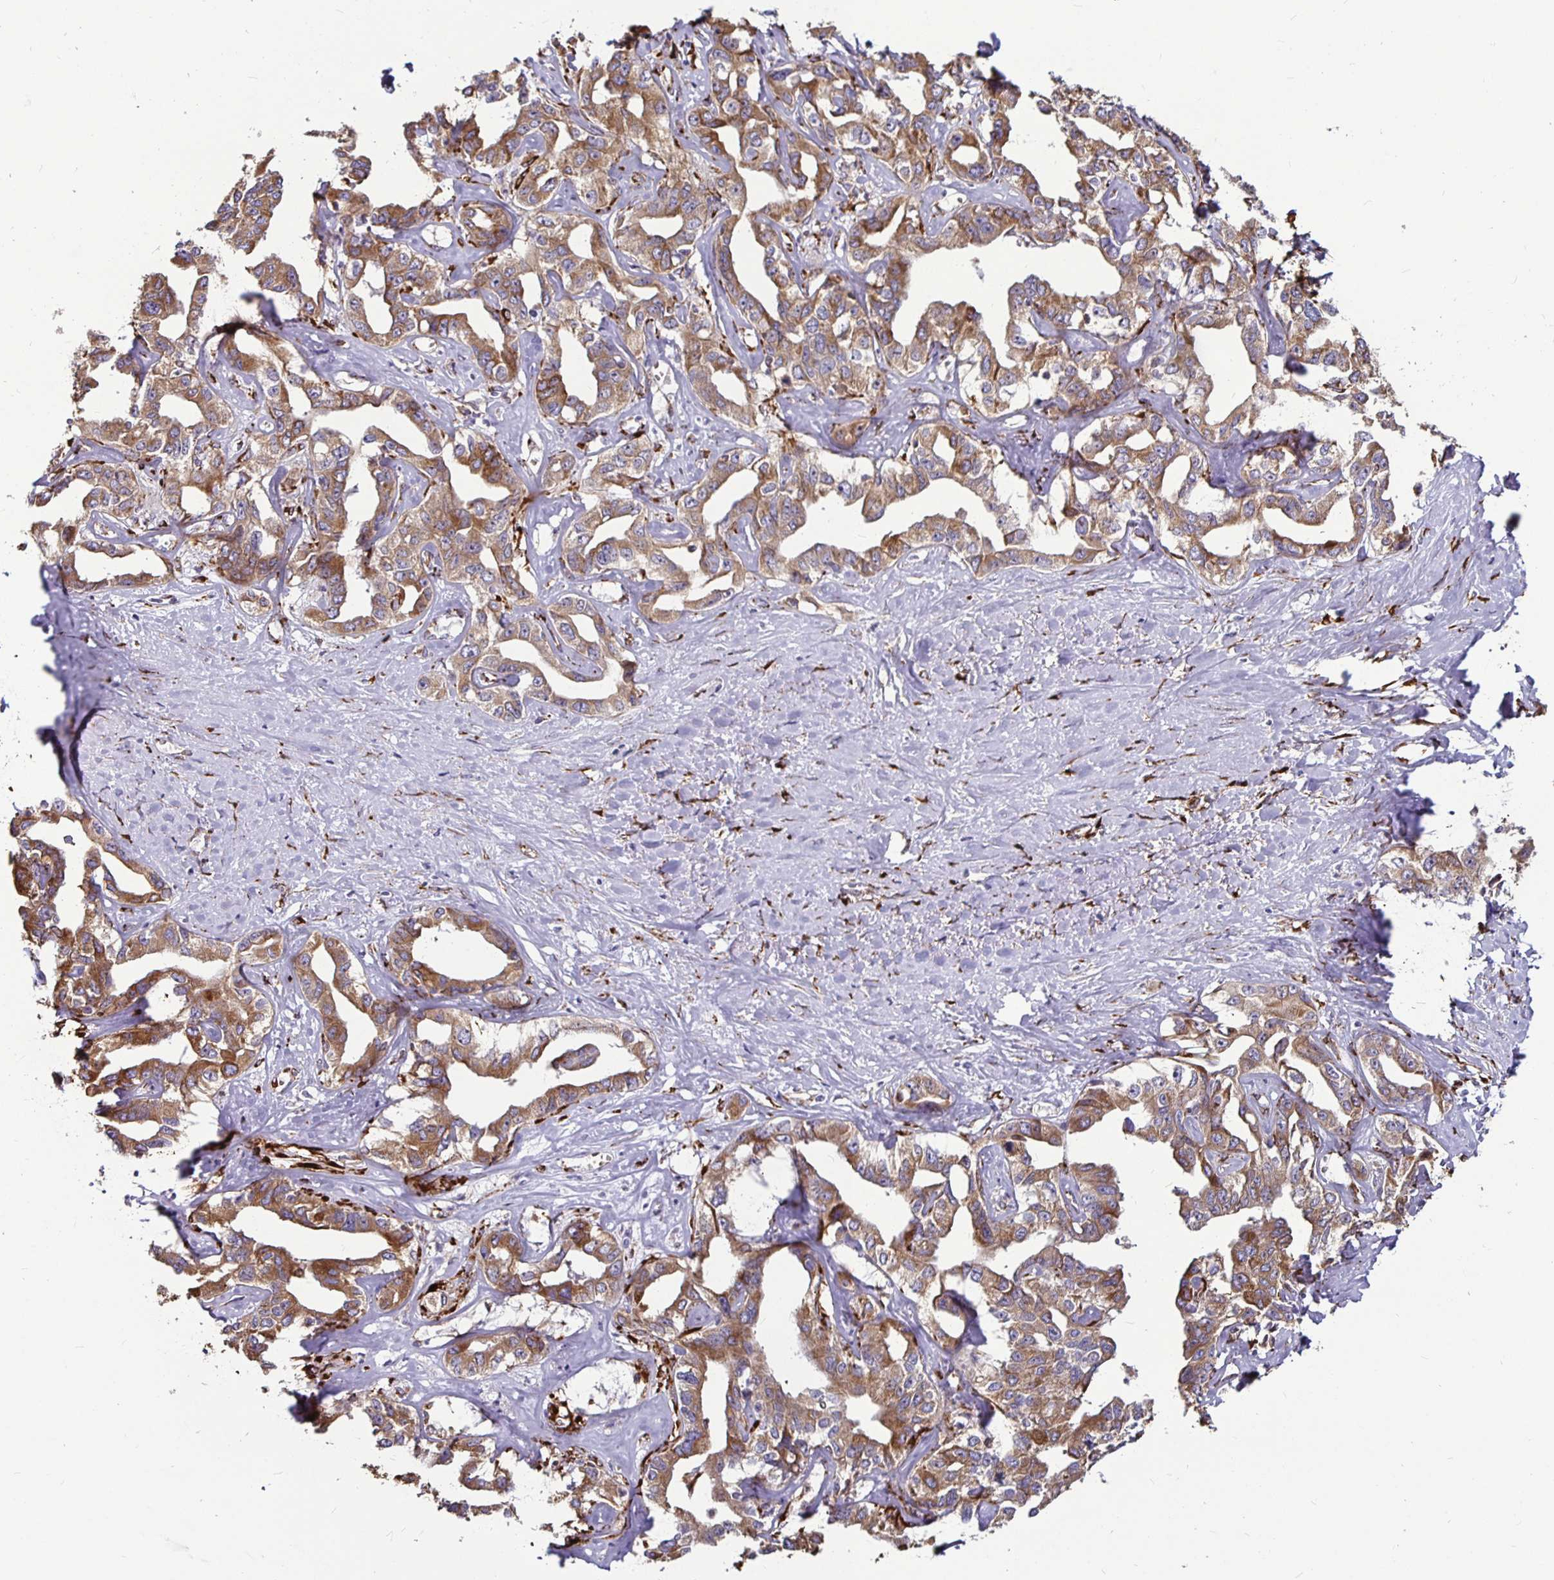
{"staining": {"intensity": "moderate", "quantity": ">75%", "location": "cytoplasmic/membranous"}, "tissue": "liver cancer", "cell_type": "Tumor cells", "image_type": "cancer", "snomed": [{"axis": "morphology", "description": "Cholangiocarcinoma"}, {"axis": "topography", "description": "Liver"}], "caption": "A histopathology image showing moderate cytoplasmic/membranous staining in approximately >75% of tumor cells in liver cholangiocarcinoma, as visualized by brown immunohistochemical staining.", "gene": "P4HA2", "patient": {"sex": "male", "age": 59}}